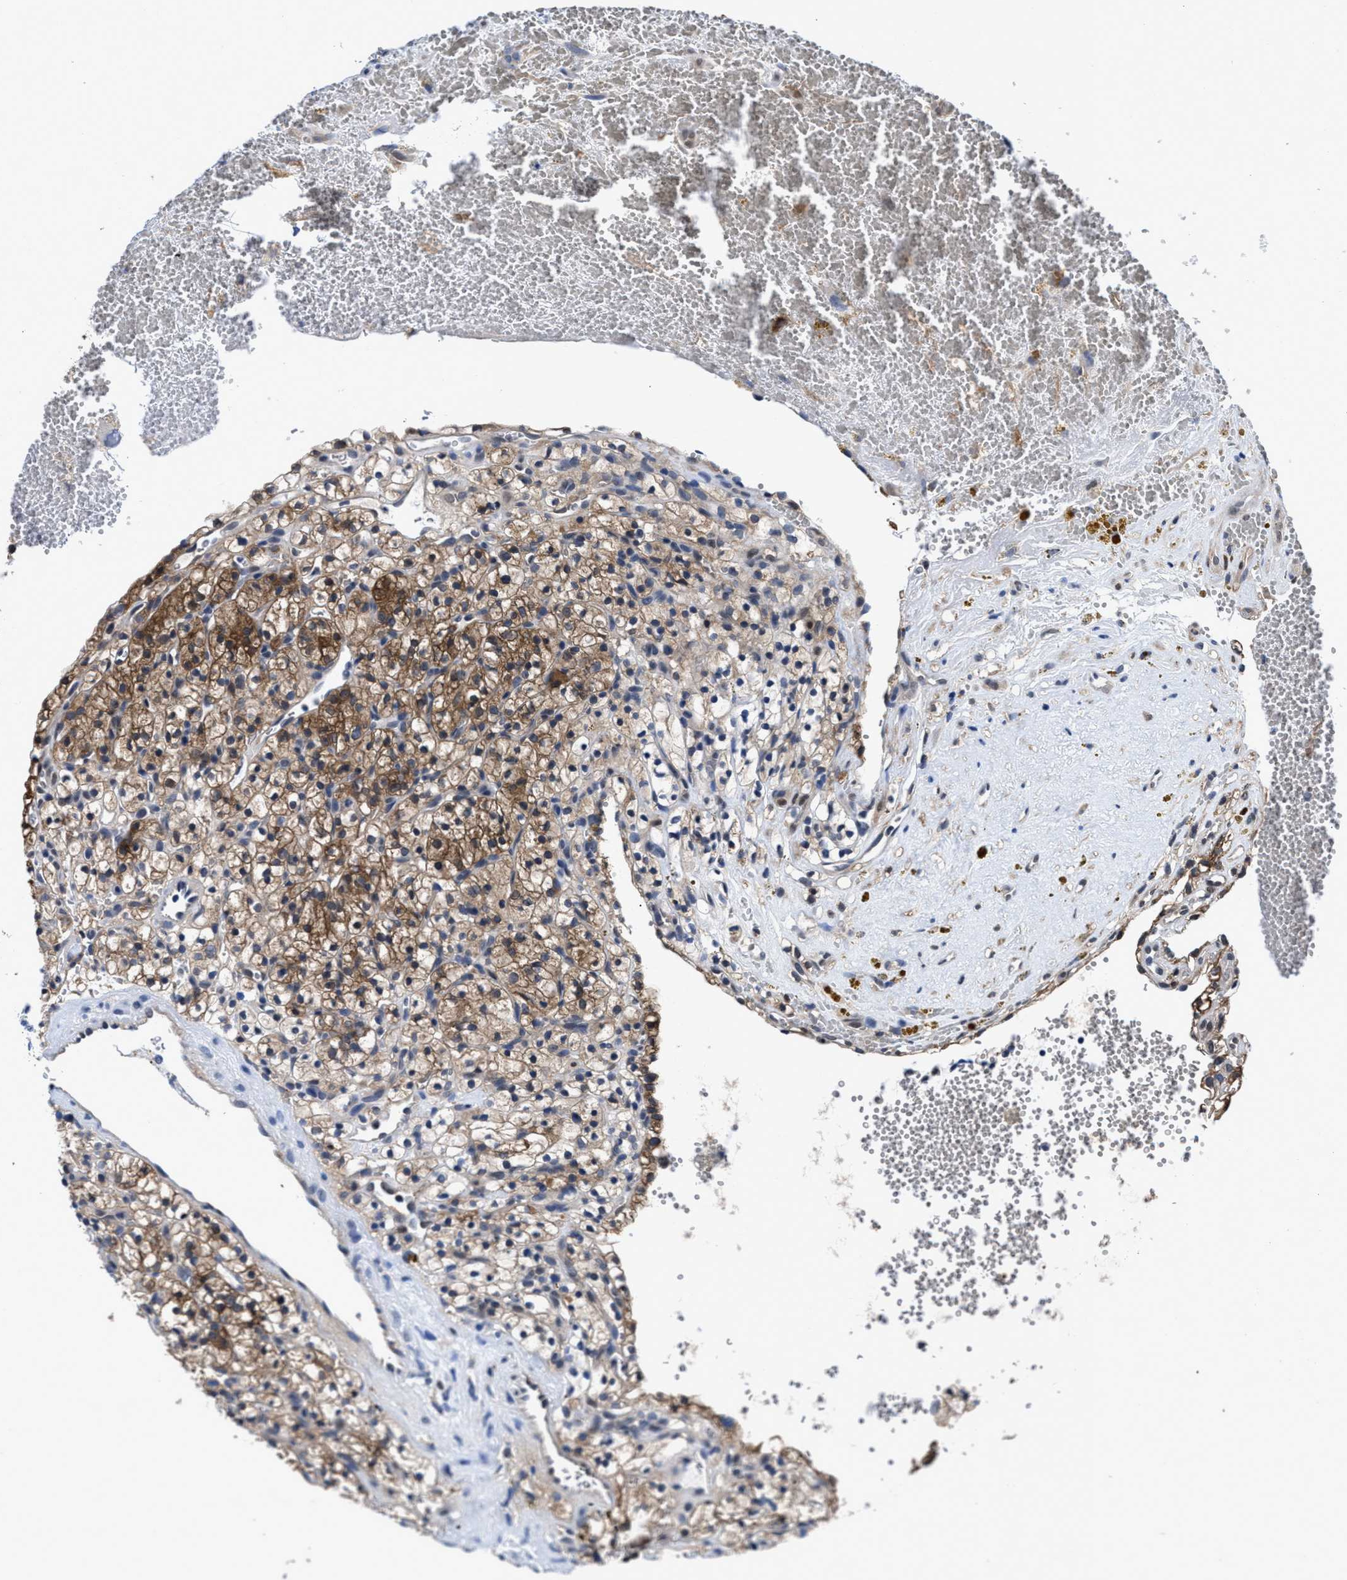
{"staining": {"intensity": "moderate", "quantity": ">75%", "location": "cytoplasmic/membranous"}, "tissue": "renal cancer", "cell_type": "Tumor cells", "image_type": "cancer", "snomed": [{"axis": "morphology", "description": "Adenocarcinoma, NOS"}, {"axis": "topography", "description": "Kidney"}], "caption": "DAB immunohistochemical staining of adenocarcinoma (renal) demonstrates moderate cytoplasmic/membranous protein staining in about >75% of tumor cells.", "gene": "ACLY", "patient": {"sex": "female", "age": 57}}